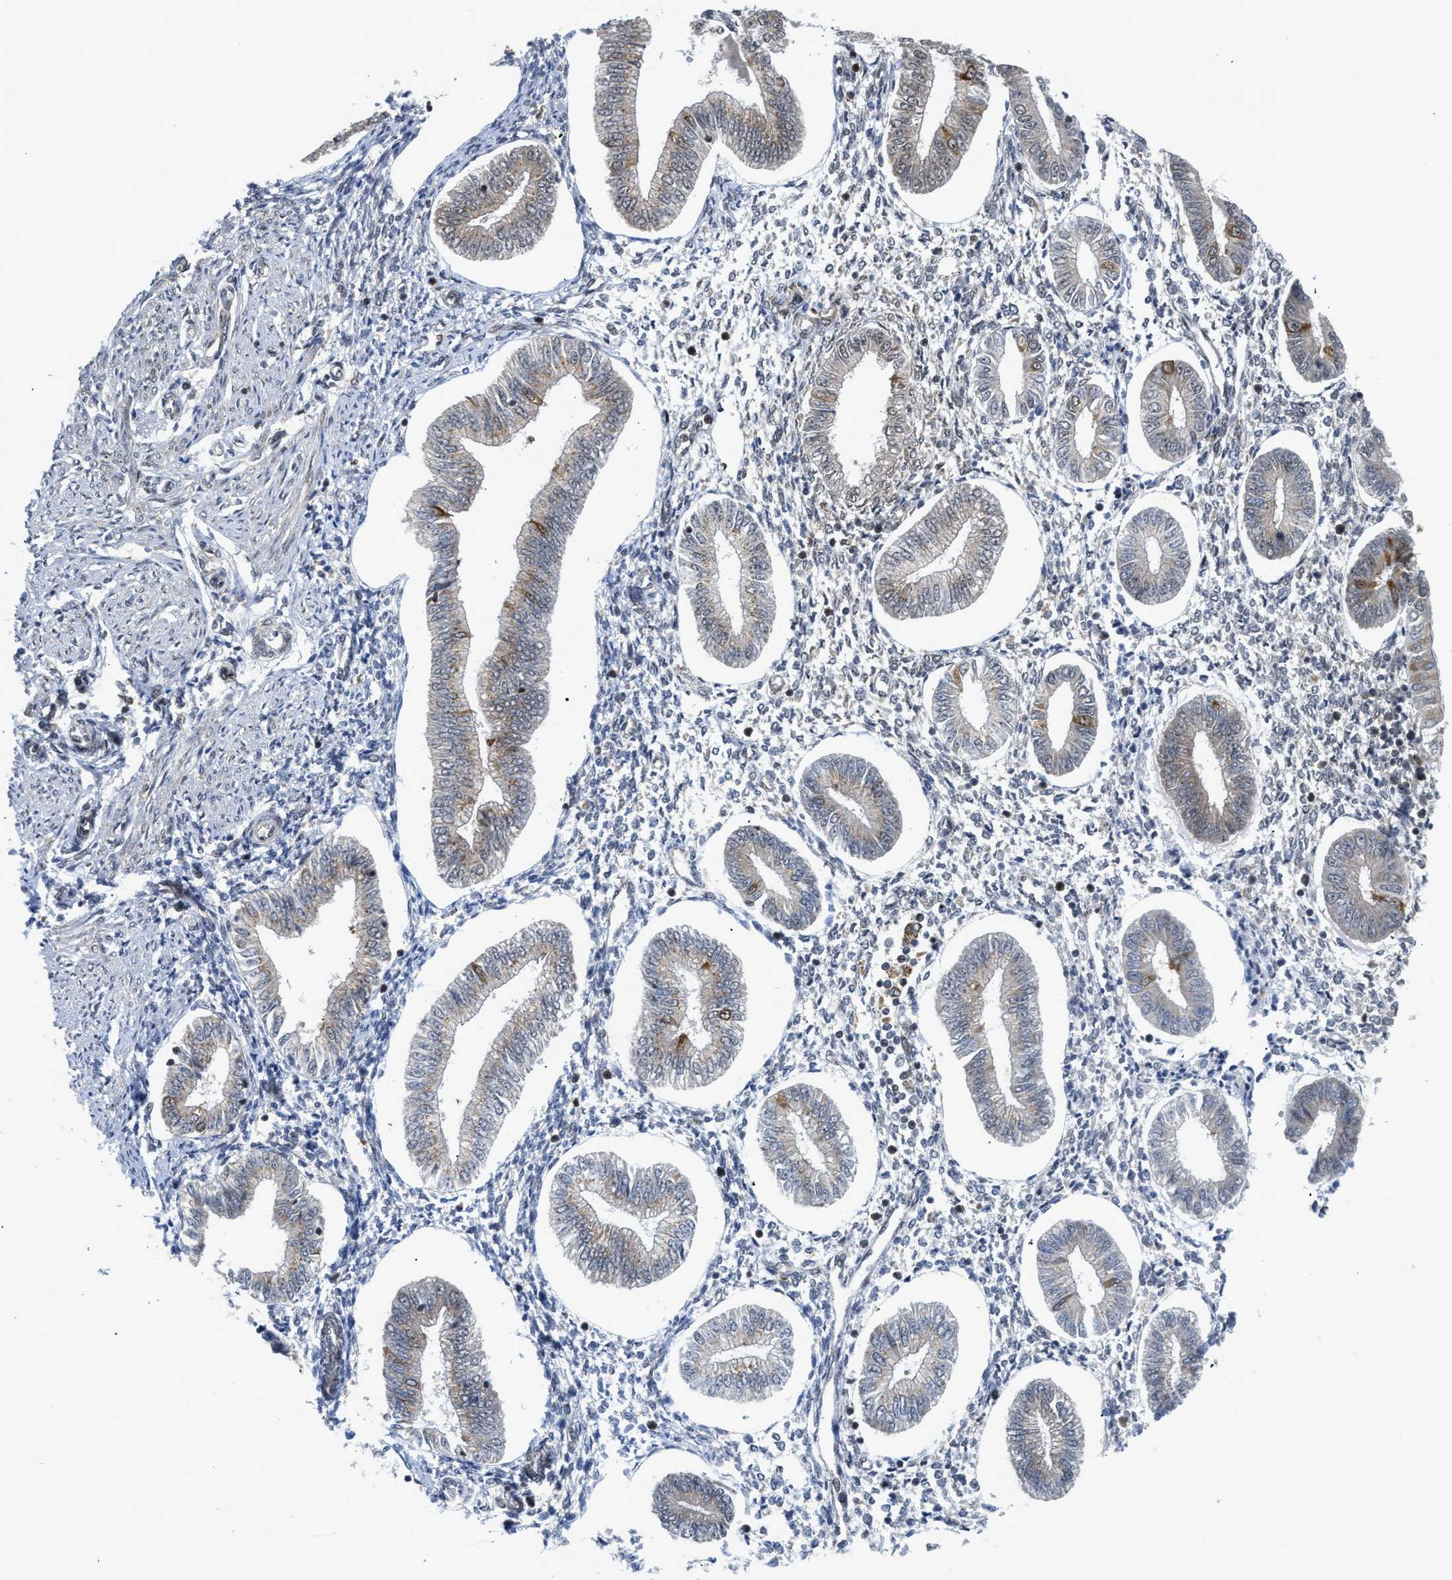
{"staining": {"intensity": "moderate", "quantity": "<25%", "location": "cytoplasmic/membranous"}, "tissue": "endometrium", "cell_type": "Cells in endometrial stroma", "image_type": "normal", "snomed": [{"axis": "morphology", "description": "Normal tissue, NOS"}, {"axis": "topography", "description": "Endometrium"}], "caption": "Moderate cytoplasmic/membranous staining for a protein is identified in approximately <25% of cells in endometrial stroma of unremarkable endometrium using IHC.", "gene": "TACC1", "patient": {"sex": "female", "age": 50}}